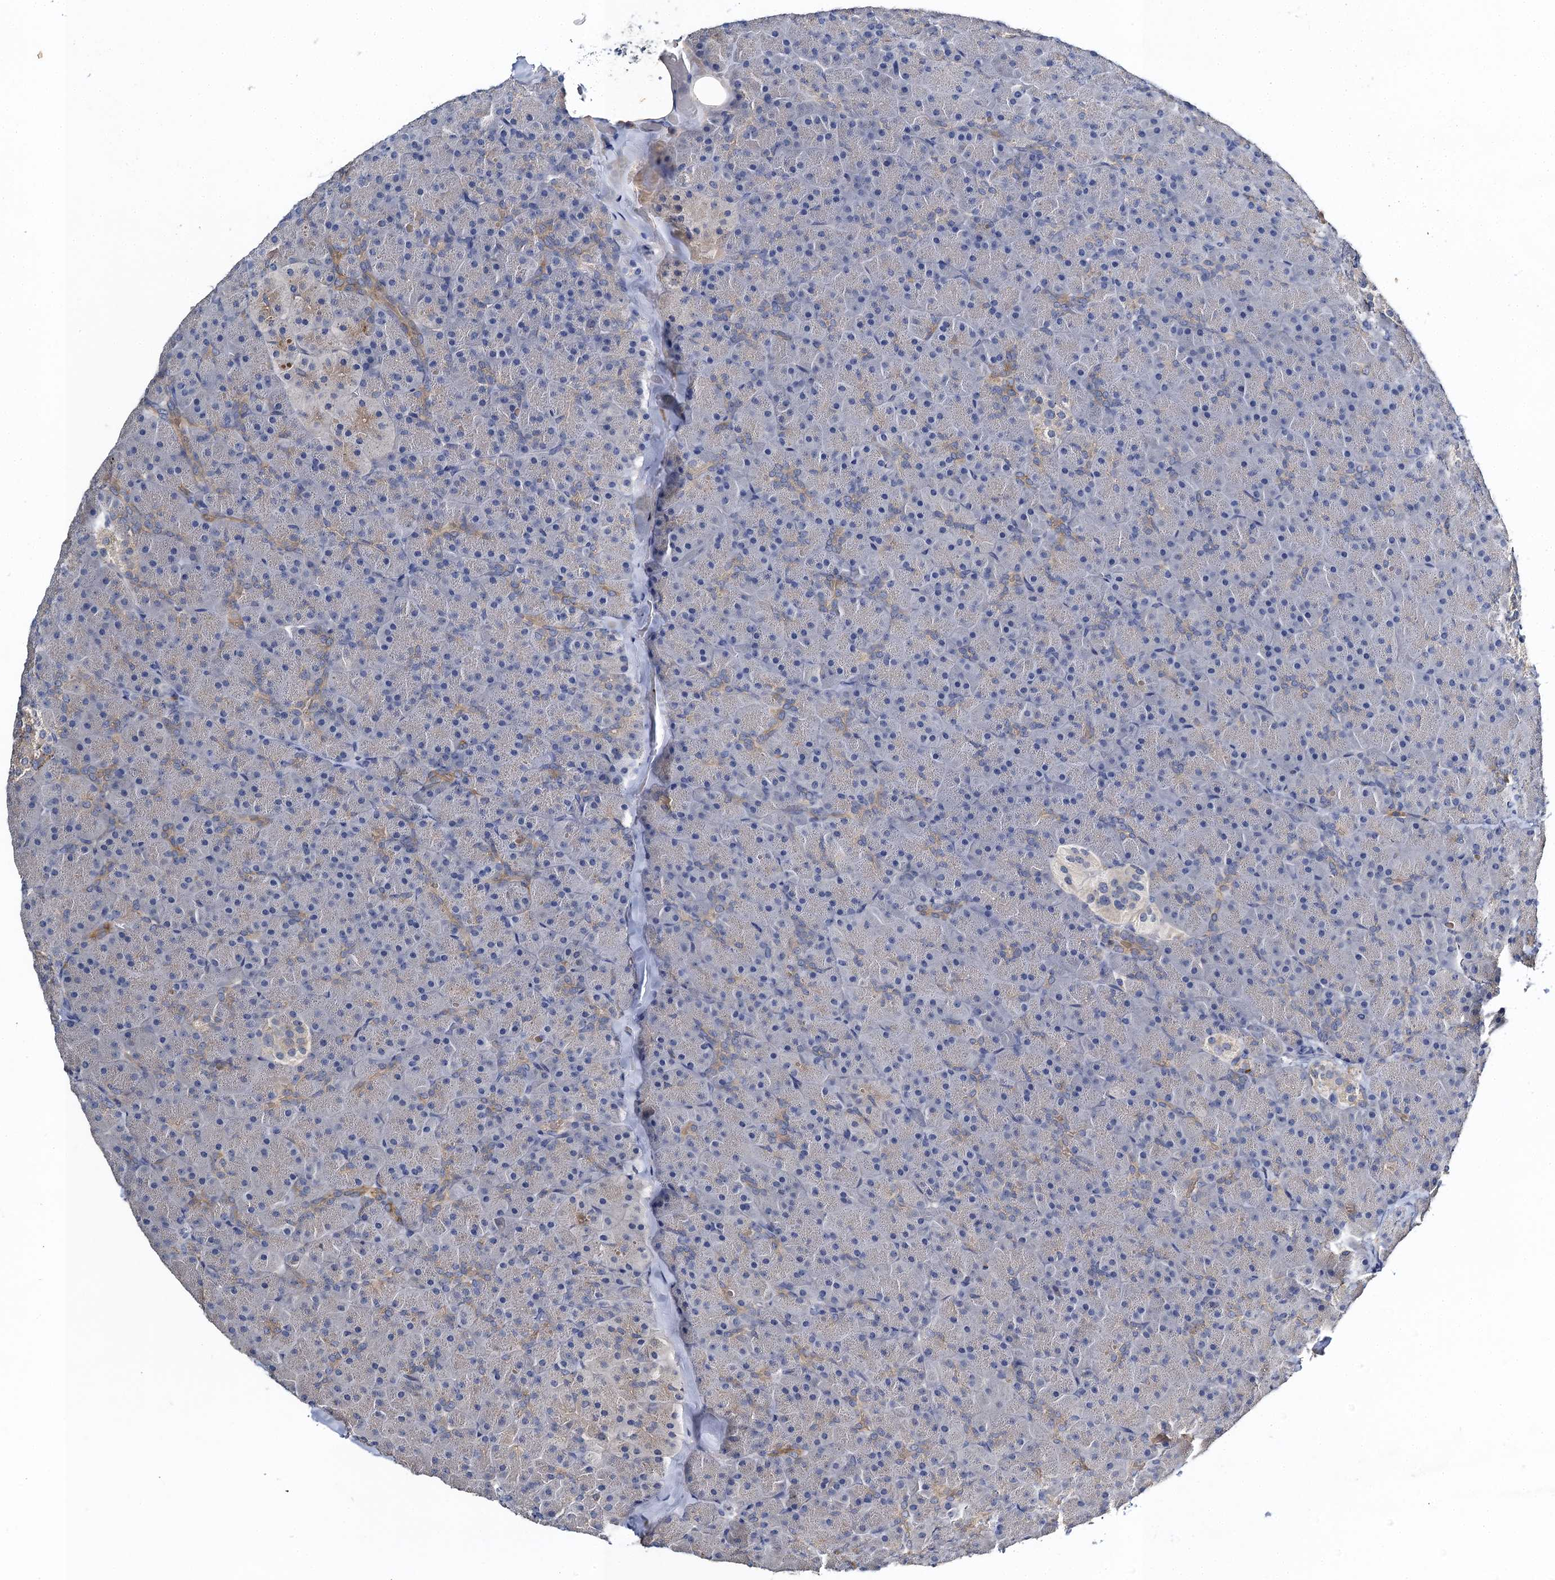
{"staining": {"intensity": "strong", "quantity": "<25%", "location": "cytoplasmic/membranous"}, "tissue": "pancreas", "cell_type": "Exocrine glandular cells", "image_type": "normal", "snomed": [{"axis": "morphology", "description": "Normal tissue, NOS"}, {"axis": "topography", "description": "Pancreas"}], "caption": "Strong cytoplasmic/membranous staining is identified in about <25% of exocrine glandular cells in unremarkable pancreas.", "gene": "SLC11A2", "patient": {"sex": "male", "age": 36}}